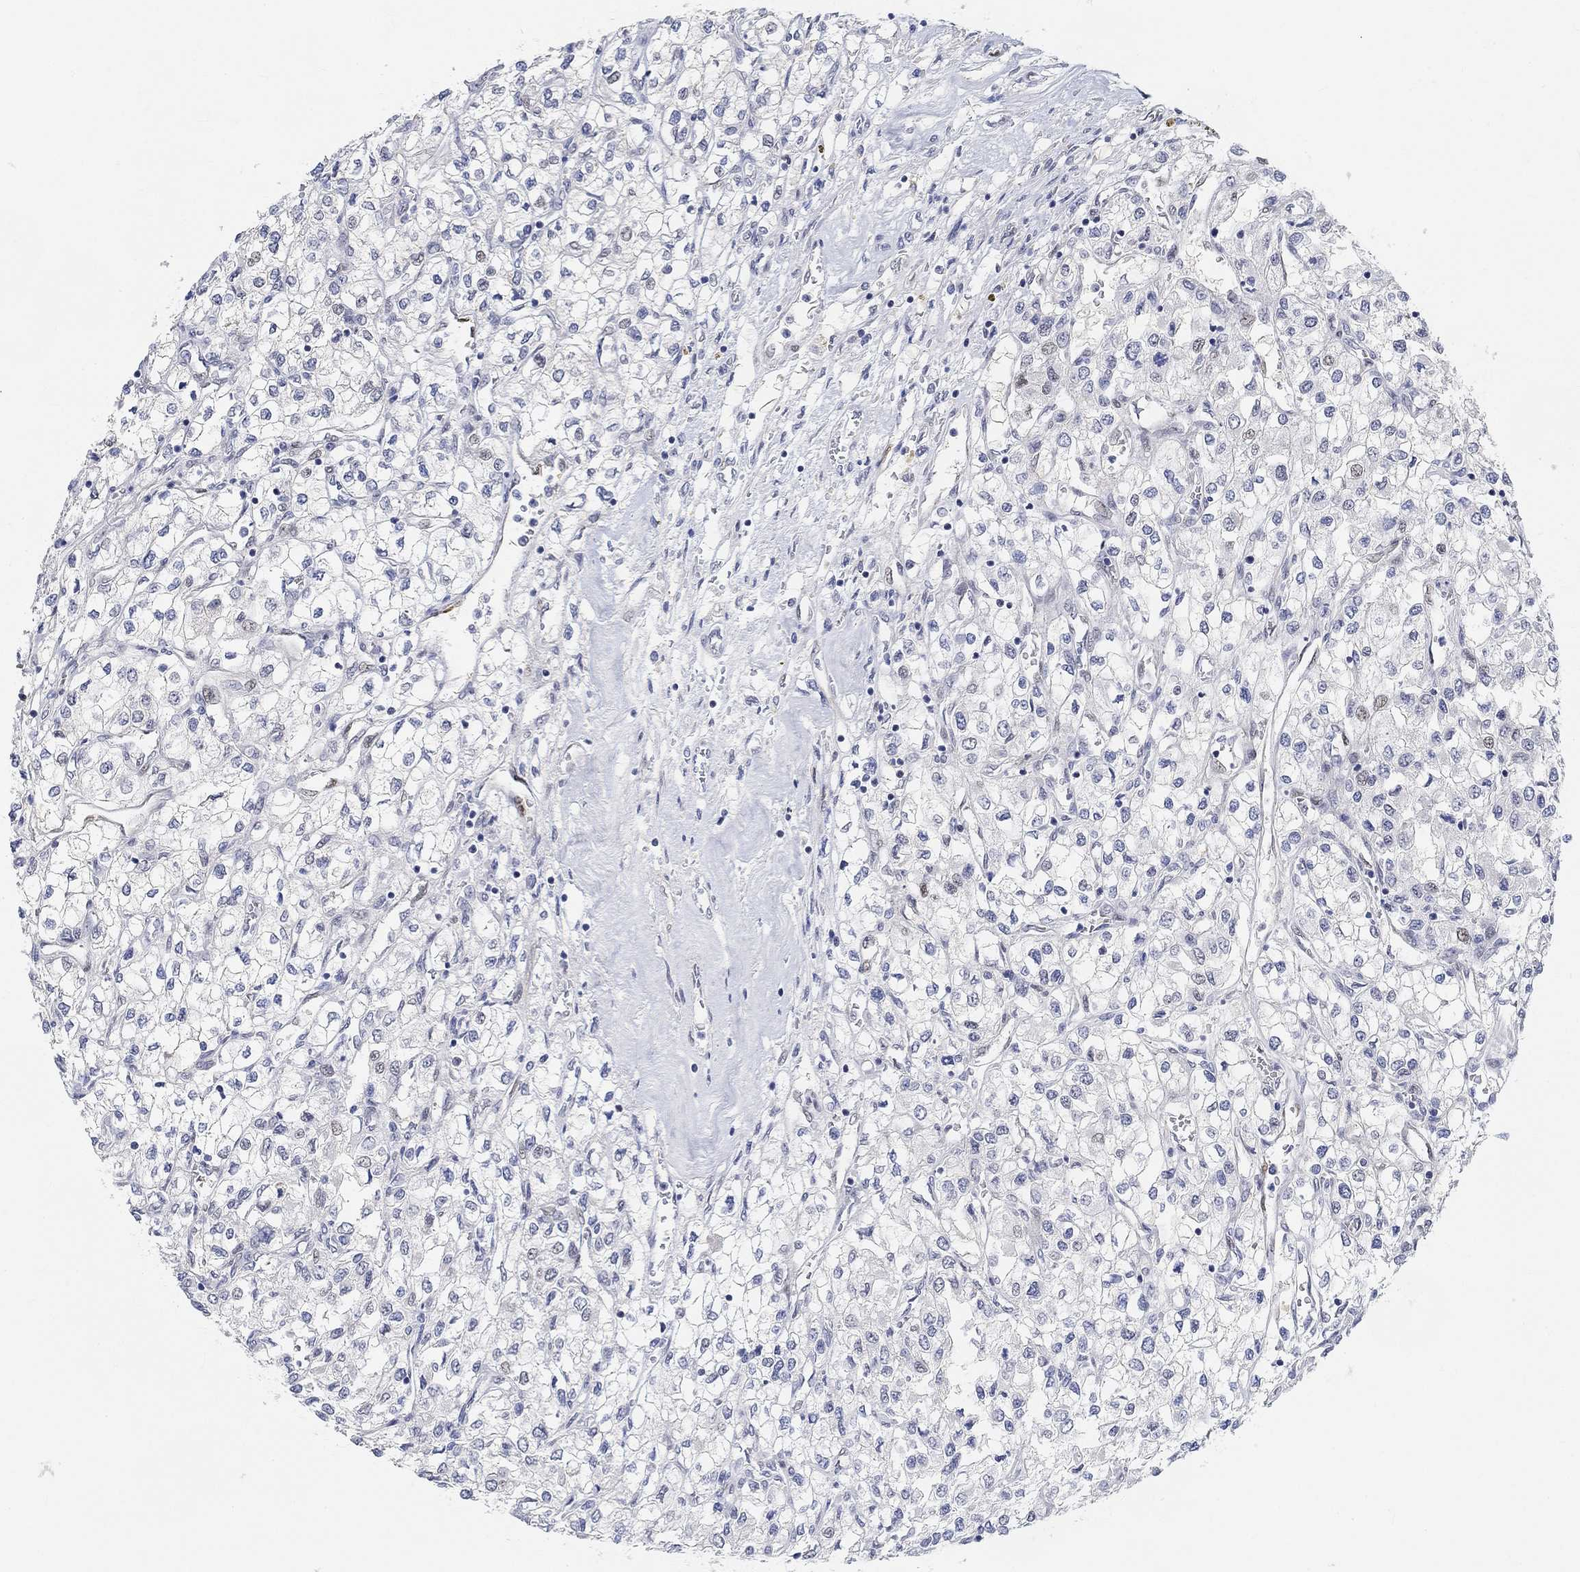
{"staining": {"intensity": "negative", "quantity": "none", "location": "none"}, "tissue": "renal cancer", "cell_type": "Tumor cells", "image_type": "cancer", "snomed": [{"axis": "morphology", "description": "Adenocarcinoma, NOS"}, {"axis": "topography", "description": "Kidney"}], "caption": "Photomicrograph shows no protein expression in tumor cells of adenocarcinoma (renal) tissue.", "gene": "SNTG2", "patient": {"sex": "male", "age": 80}}